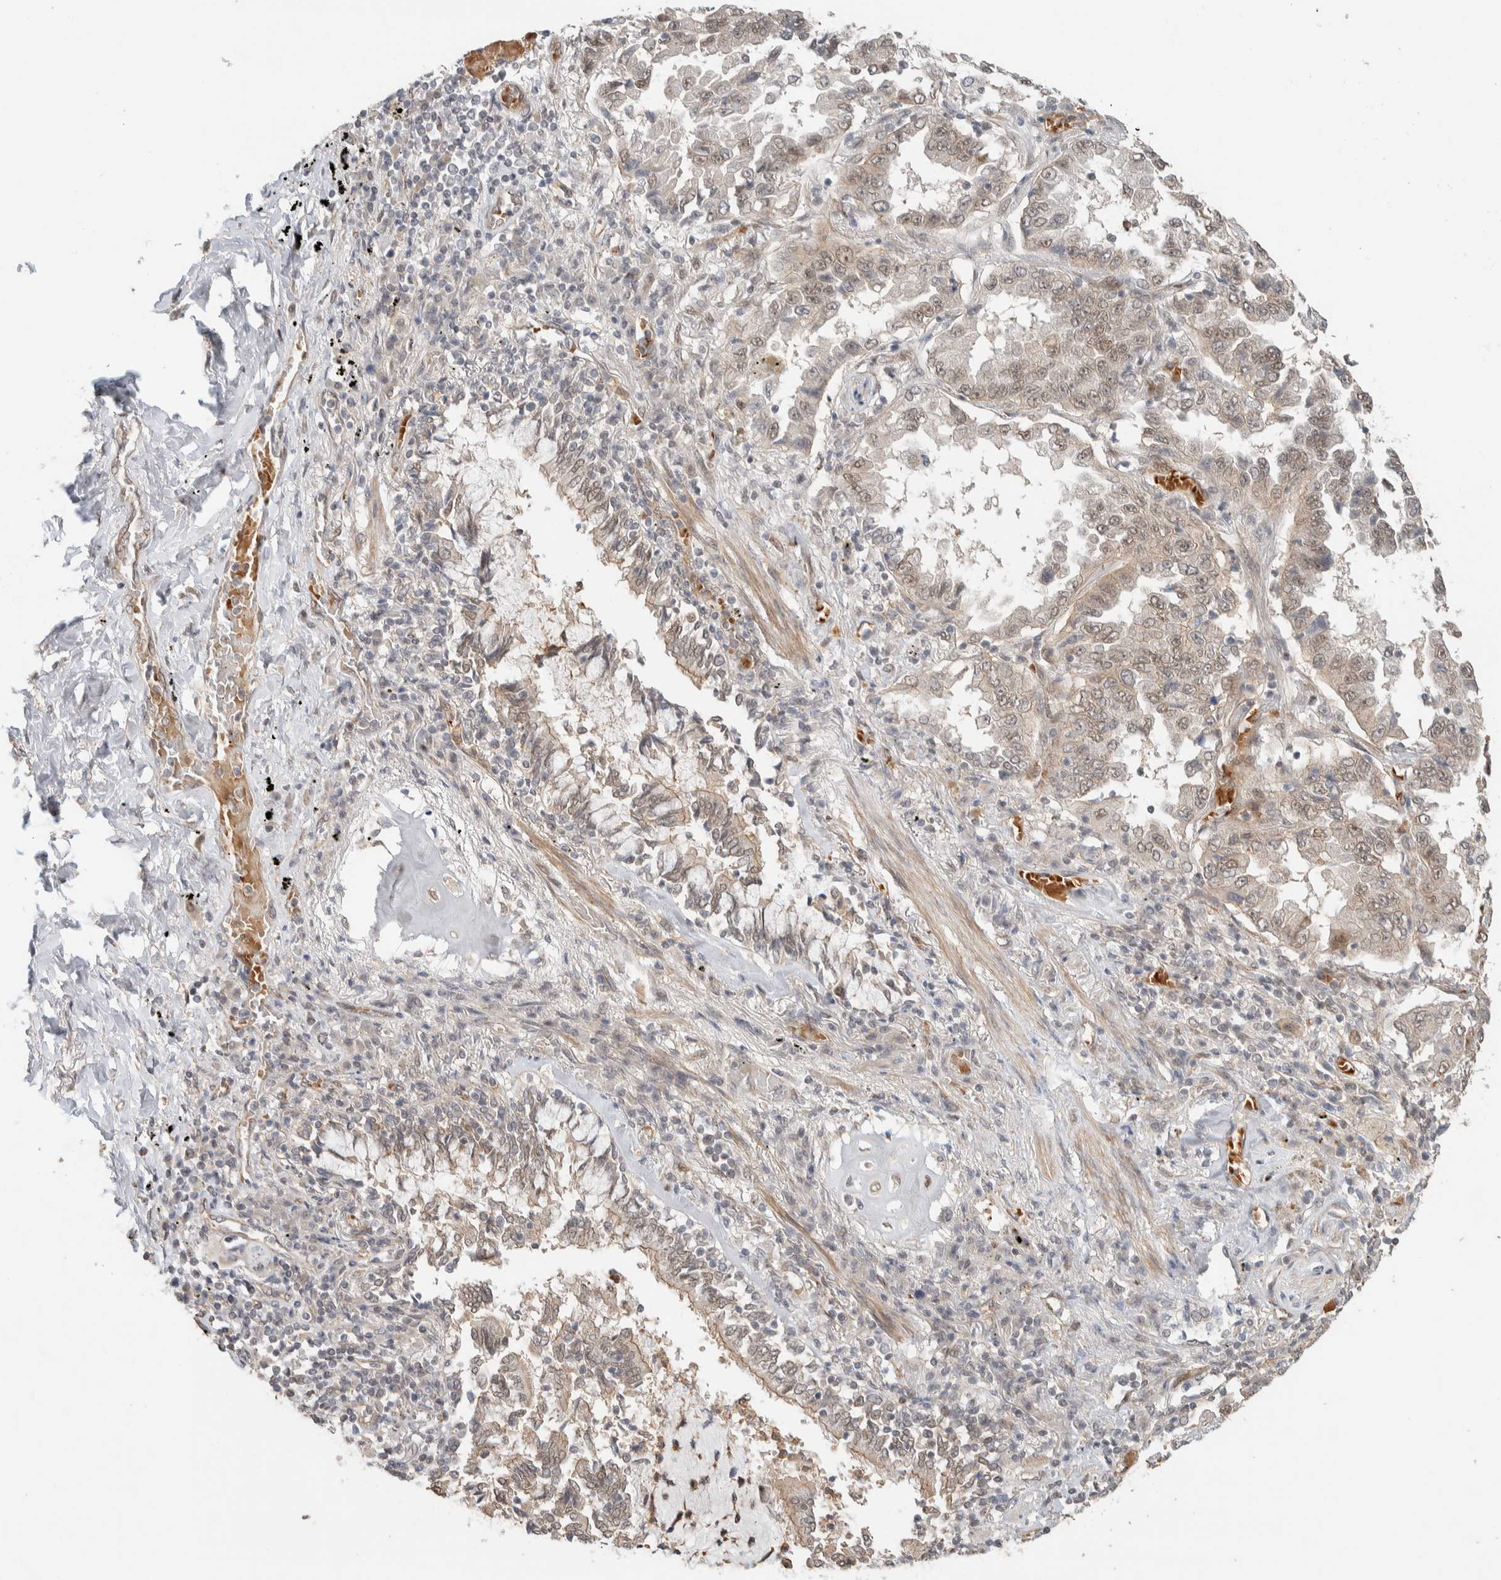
{"staining": {"intensity": "weak", "quantity": ">75%", "location": "nuclear"}, "tissue": "lung cancer", "cell_type": "Tumor cells", "image_type": "cancer", "snomed": [{"axis": "morphology", "description": "Adenocarcinoma, NOS"}, {"axis": "topography", "description": "Lung"}], "caption": "A photomicrograph of lung cancer (adenocarcinoma) stained for a protein exhibits weak nuclear brown staining in tumor cells.", "gene": "ZBTB2", "patient": {"sex": "female", "age": 51}}